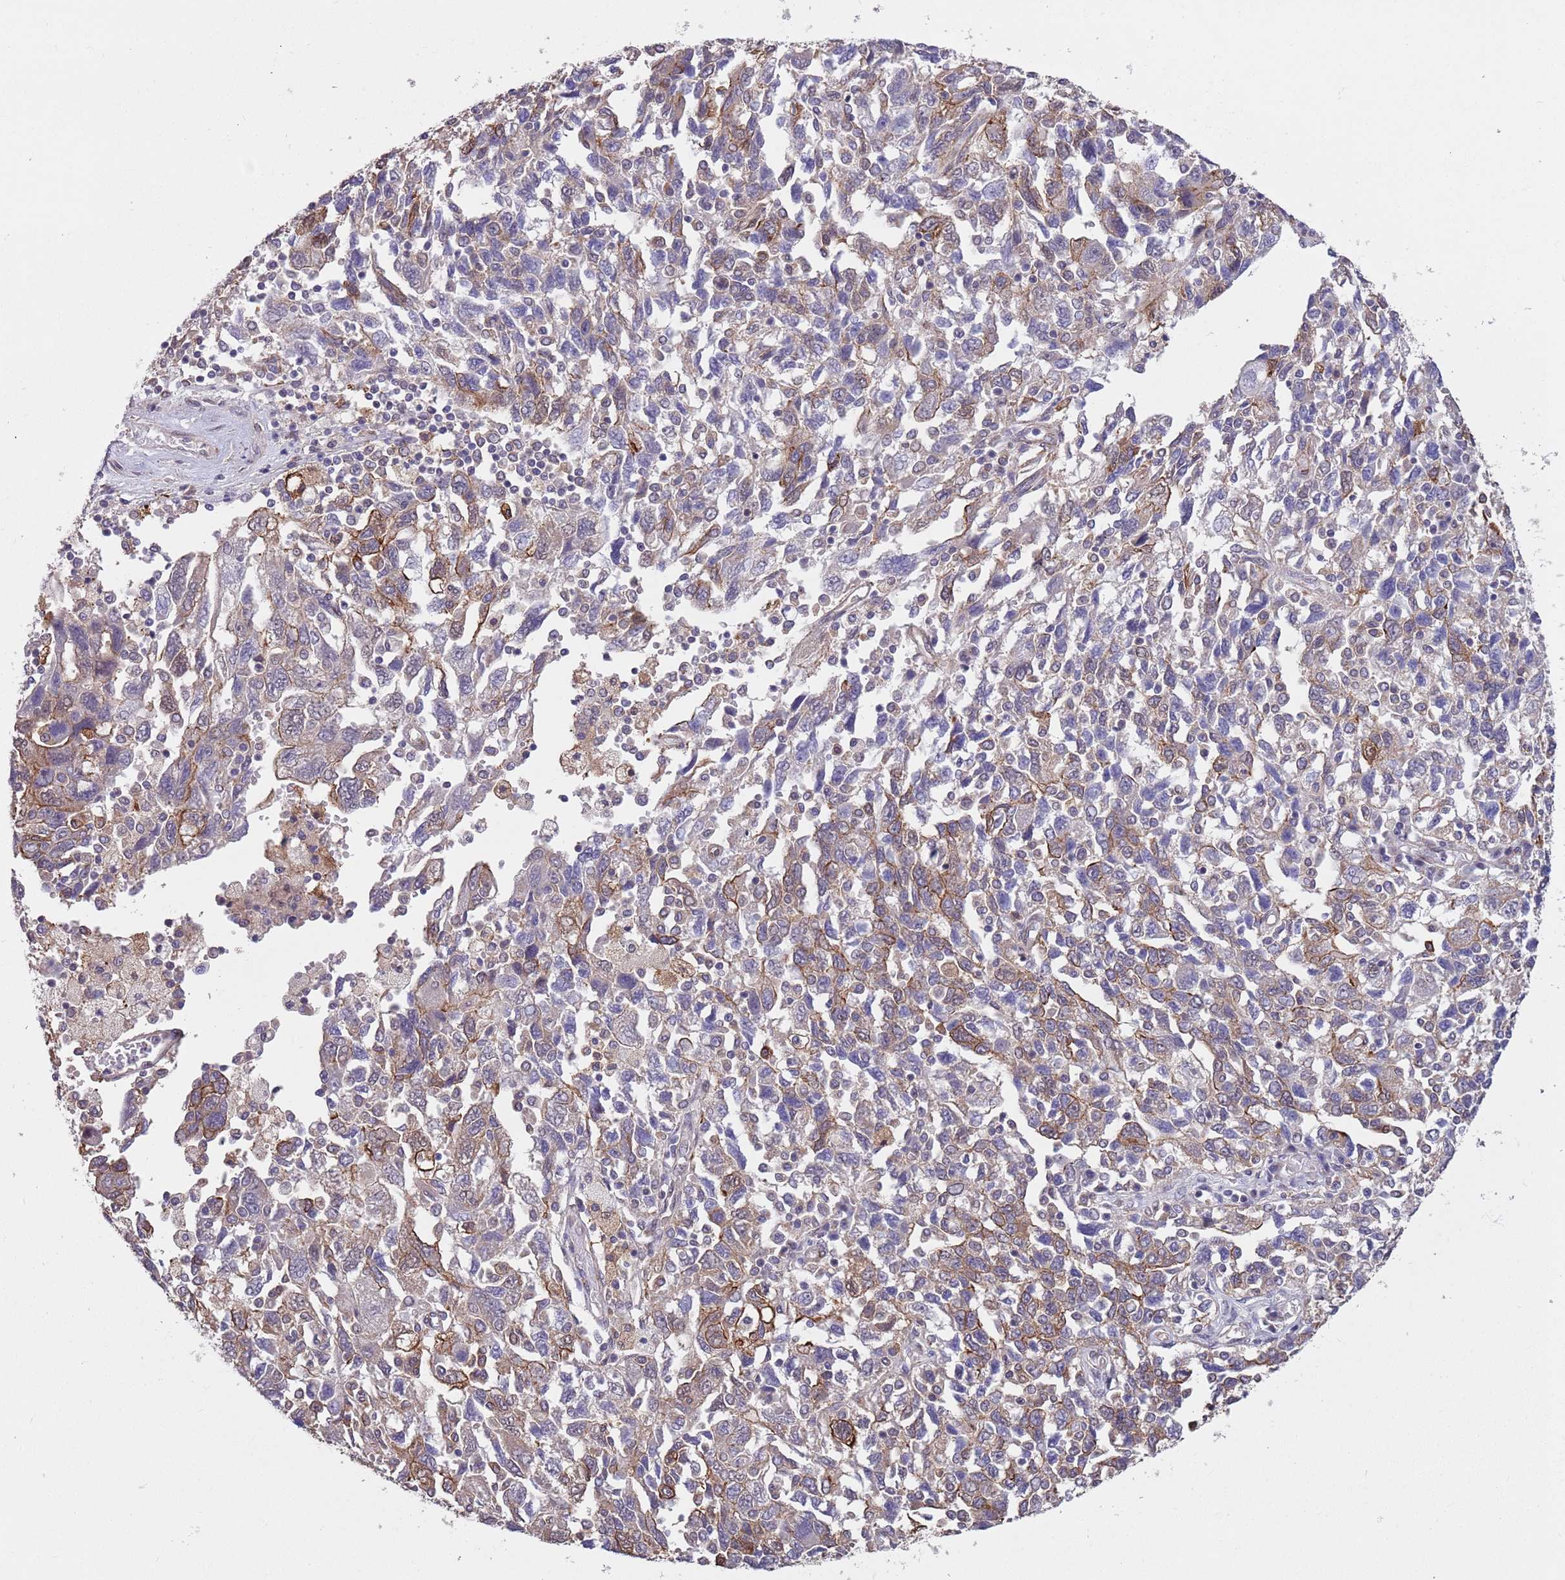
{"staining": {"intensity": "strong", "quantity": "25%-75%", "location": "cytoplasmic/membranous"}, "tissue": "ovarian cancer", "cell_type": "Tumor cells", "image_type": "cancer", "snomed": [{"axis": "morphology", "description": "Carcinoma, NOS"}, {"axis": "morphology", "description": "Cystadenocarcinoma, serous, NOS"}, {"axis": "topography", "description": "Ovary"}], "caption": "Carcinoma (ovarian) stained with a brown dye displays strong cytoplasmic/membranous positive expression in about 25%-75% of tumor cells.", "gene": "CREBZF", "patient": {"sex": "female", "age": 69}}